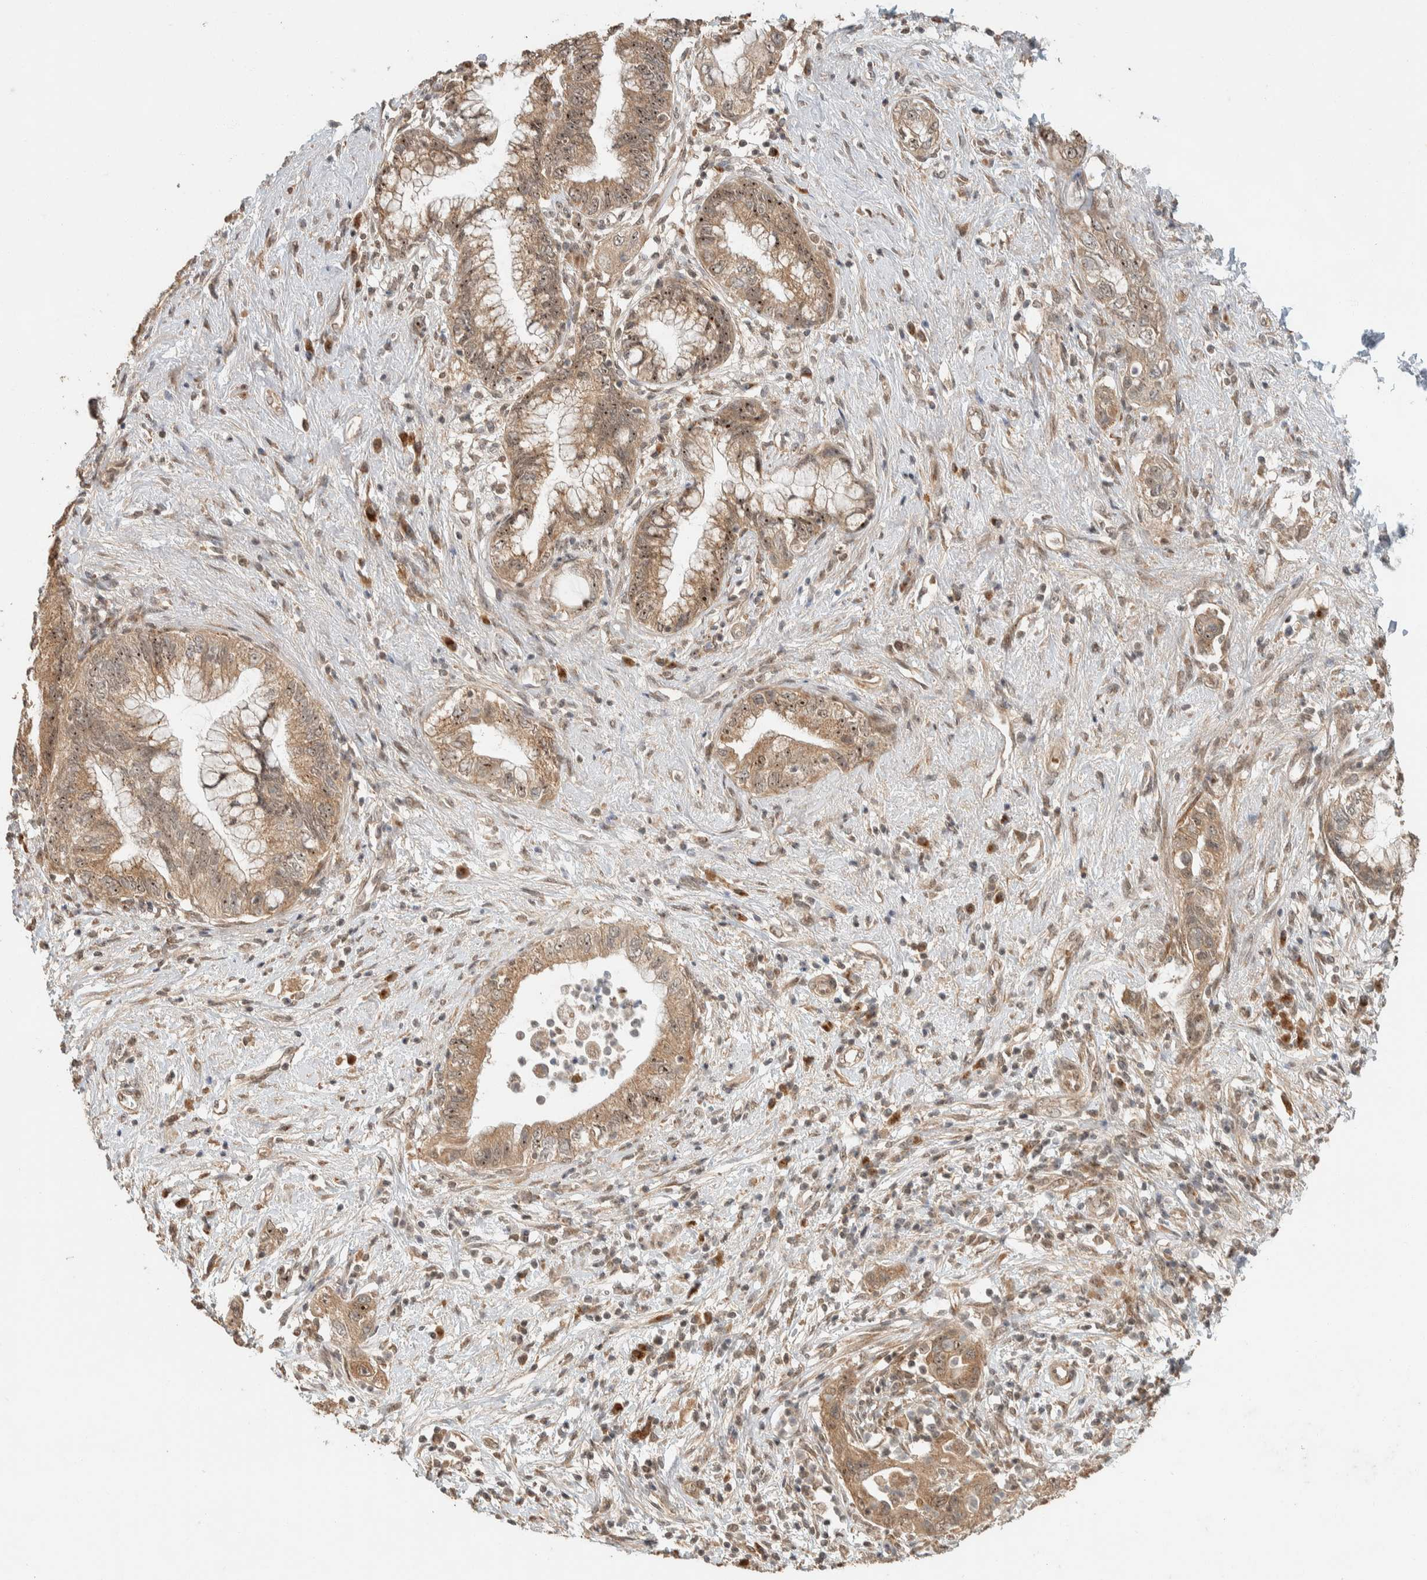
{"staining": {"intensity": "moderate", "quantity": ">75%", "location": "cytoplasmic/membranous,nuclear"}, "tissue": "pancreatic cancer", "cell_type": "Tumor cells", "image_type": "cancer", "snomed": [{"axis": "morphology", "description": "Adenocarcinoma, NOS"}, {"axis": "topography", "description": "Pancreas"}], "caption": "A brown stain labels moderate cytoplasmic/membranous and nuclear positivity of a protein in human pancreatic cancer tumor cells.", "gene": "ZBTB2", "patient": {"sex": "female", "age": 73}}